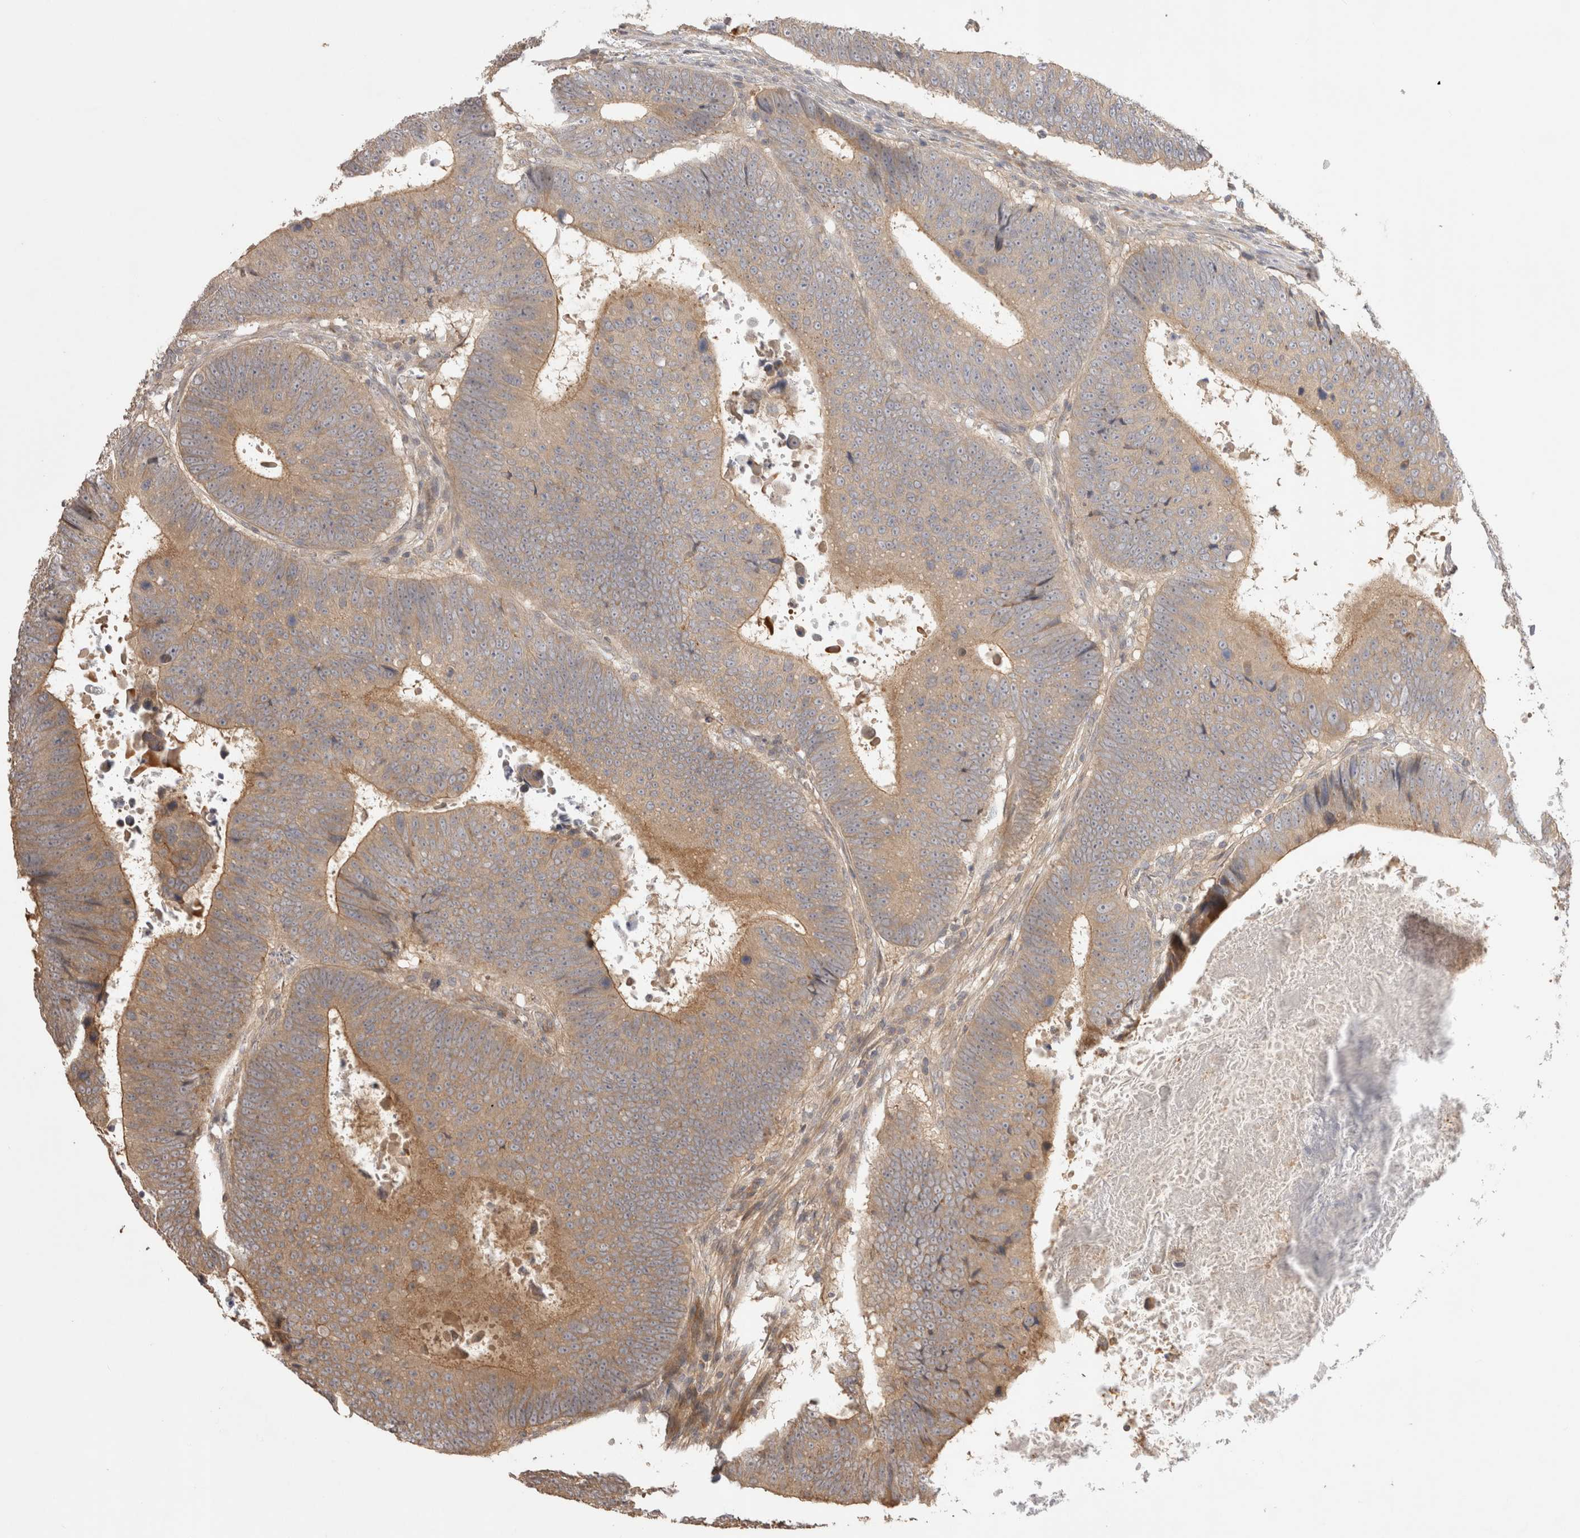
{"staining": {"intensity": "moderate", "quantity": "<25%", "location": "cytoplasmic/membranous"}, "tissue": "colorectal cancer", "cell_type": "Tumor cells", "image_type": "cancer", "snomed": [{"axis": "morphology", "description": "Adenocarcinoma, NOS"}, {"axis": "topography", "description": "Colon"}], "caption": "Protein analysis of colorectal adenocarcinoma tissue demonstrates moderate cytoplasmic/membranous positivity in about <25% of tumor cells.", "gene": "PPP1R42", "patient": {"sex": "male", "age": 56}}